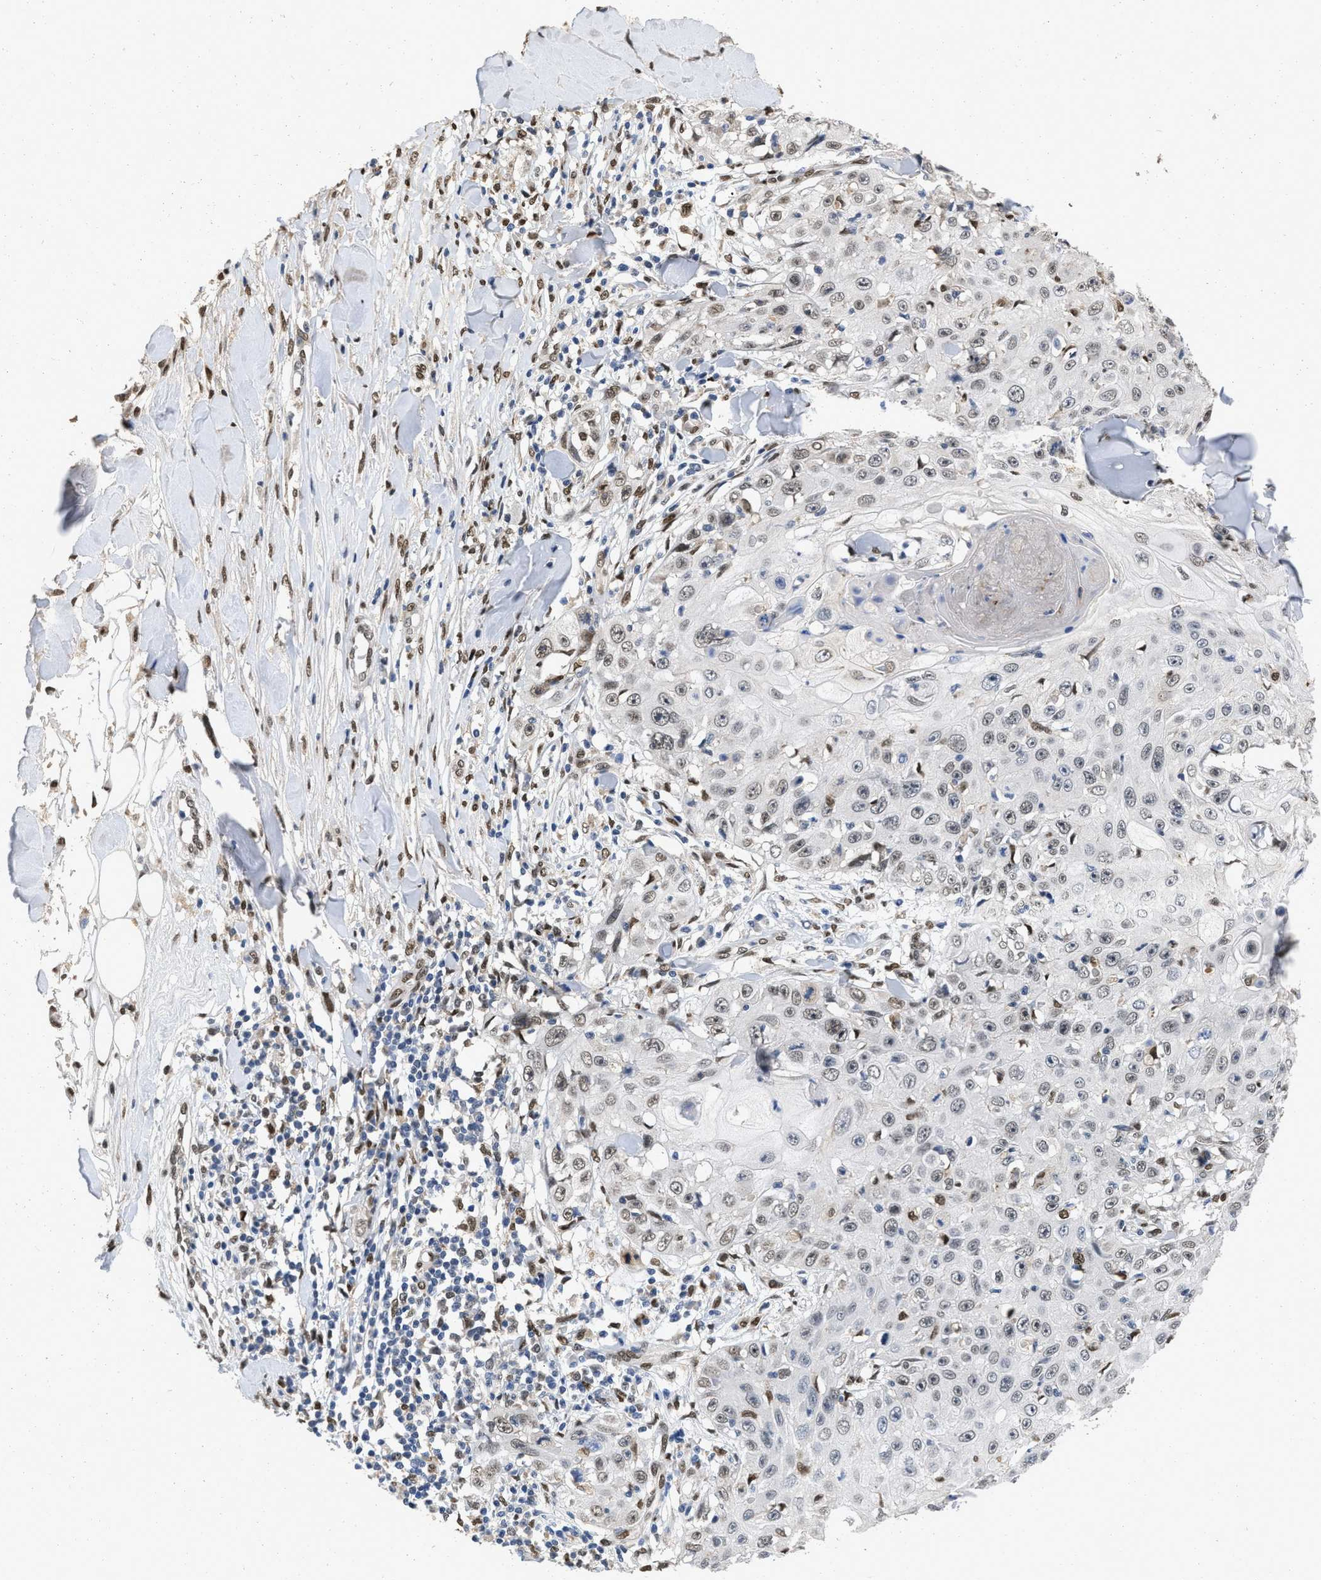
{"staining": {"intensity": "weak", "quantity": ">75%", "location": "nuclear"}, "tissue": "skin cancer", "cell_type": "Tumor cells", "image_type": "cancer", "snomed": [{"axis": "morphology", "description": "Squamous cell carcinoma, NOS"}, {"axis": "topography", "description": "Skin"}], "caption": "Immunohistochemical staining of skin squamous cell carcinoma displays low levels of weak nuclear protein positivity in about >75% of tumor cells. (DAB (3,3'-diaminobenzidine) = brown stain, brightfield microscopy at high magnification).", "gene": "QKI", "patient": {"sex": "male", "age": 86}}